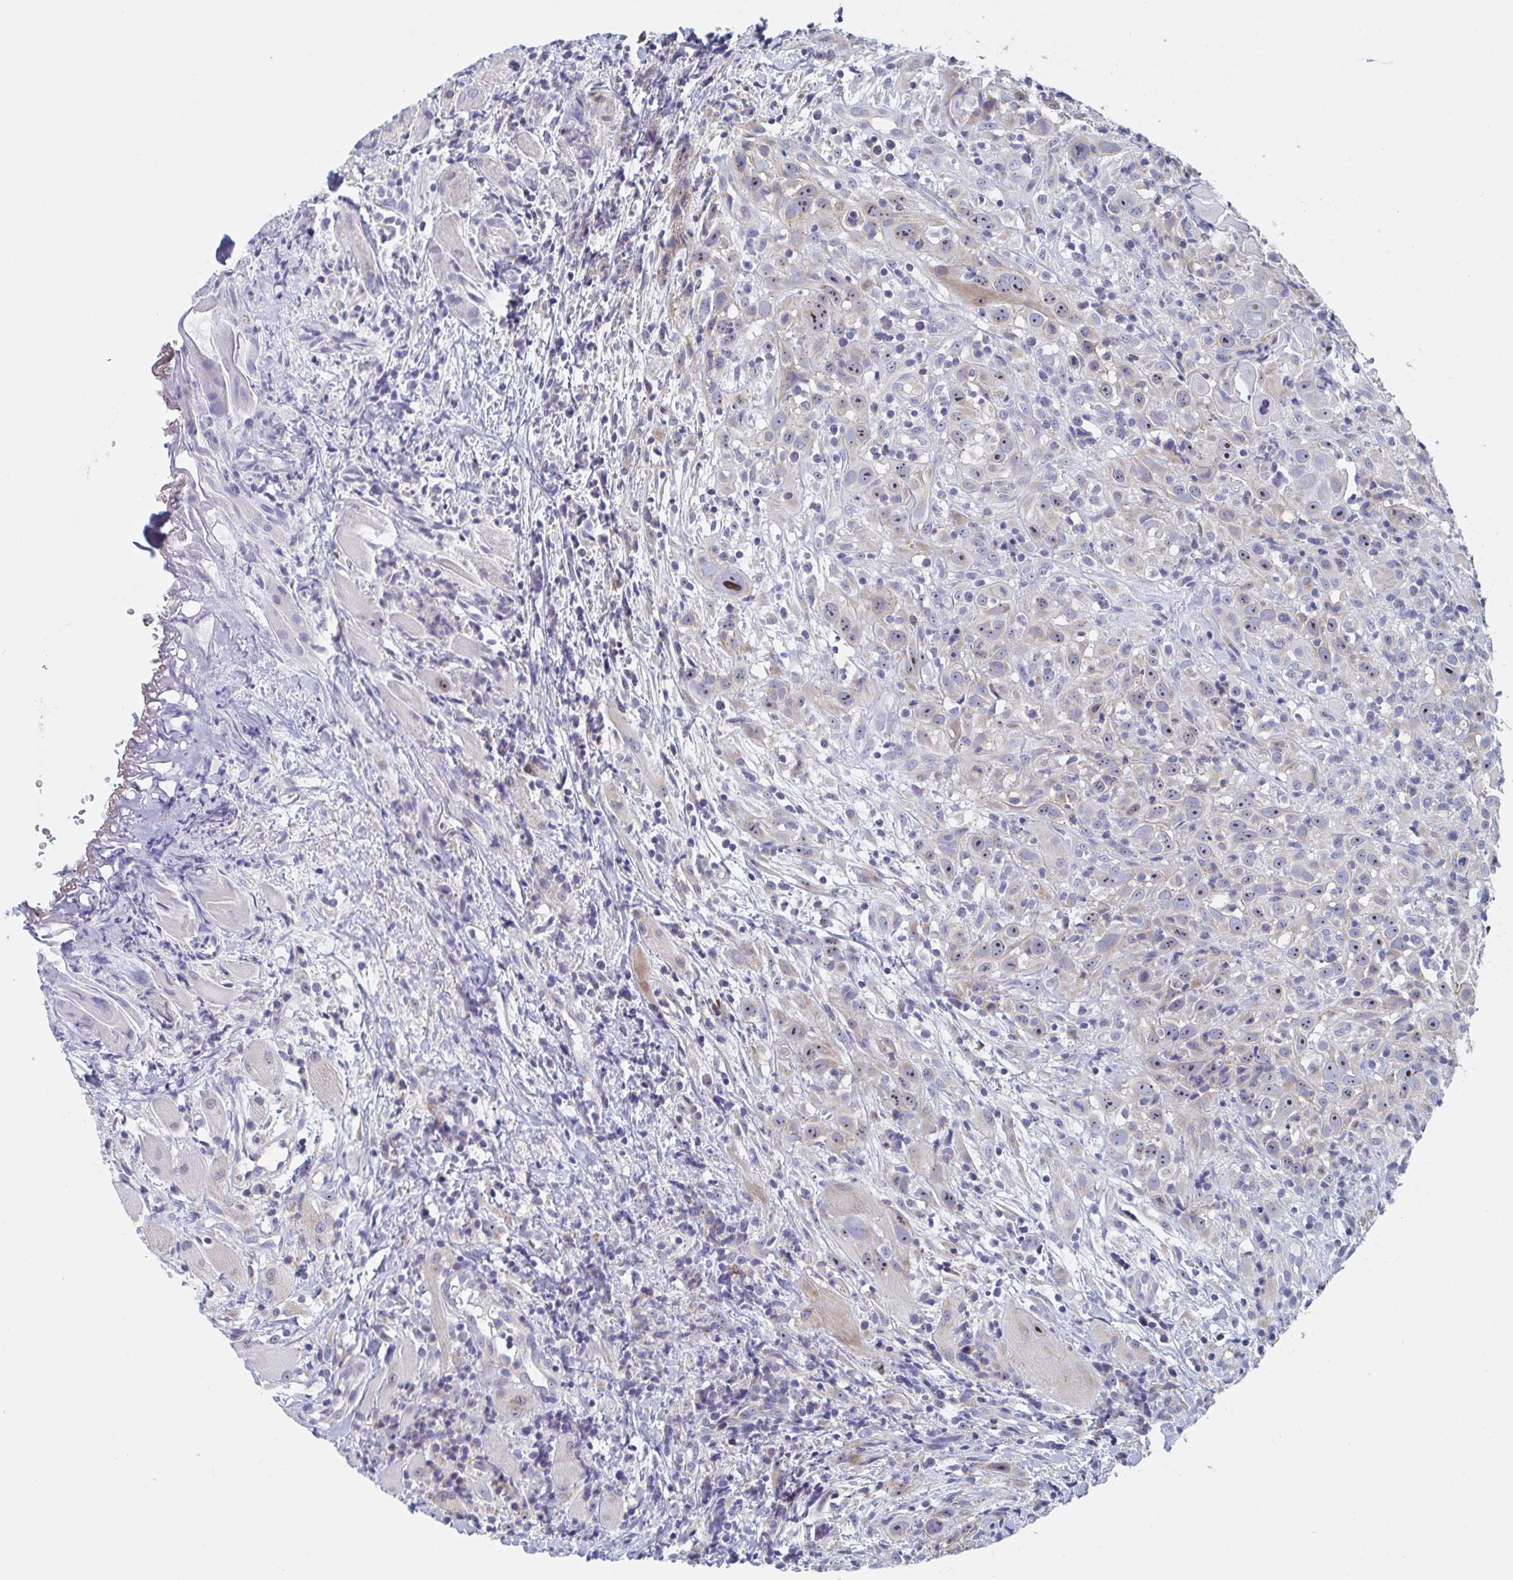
{"staining": {"intensity": "moderate", "quantity": "25%-75%", "location": "cytoplasmic/membranous,nuclear"}, "tissue": "head and neck cancer", "cell_type": "Tumor cells", "image_type": "cancer", "snomed": [{"axis": "morphology", "description": "Squamous cell carcinoma, NOS"}, {"axis": "topography", "description": "Head-Neck"}], "caption": "Approximately 25%-75% of tumor cells in human head and neck cancer (squamous cell carcinoma) show moderate cytoplasmic/membranous and nuclear protein expression as visualized by brown immunohistochemical staining.", "gene": "MRPL53", "patient": {"sex": "female", "age": 95}}